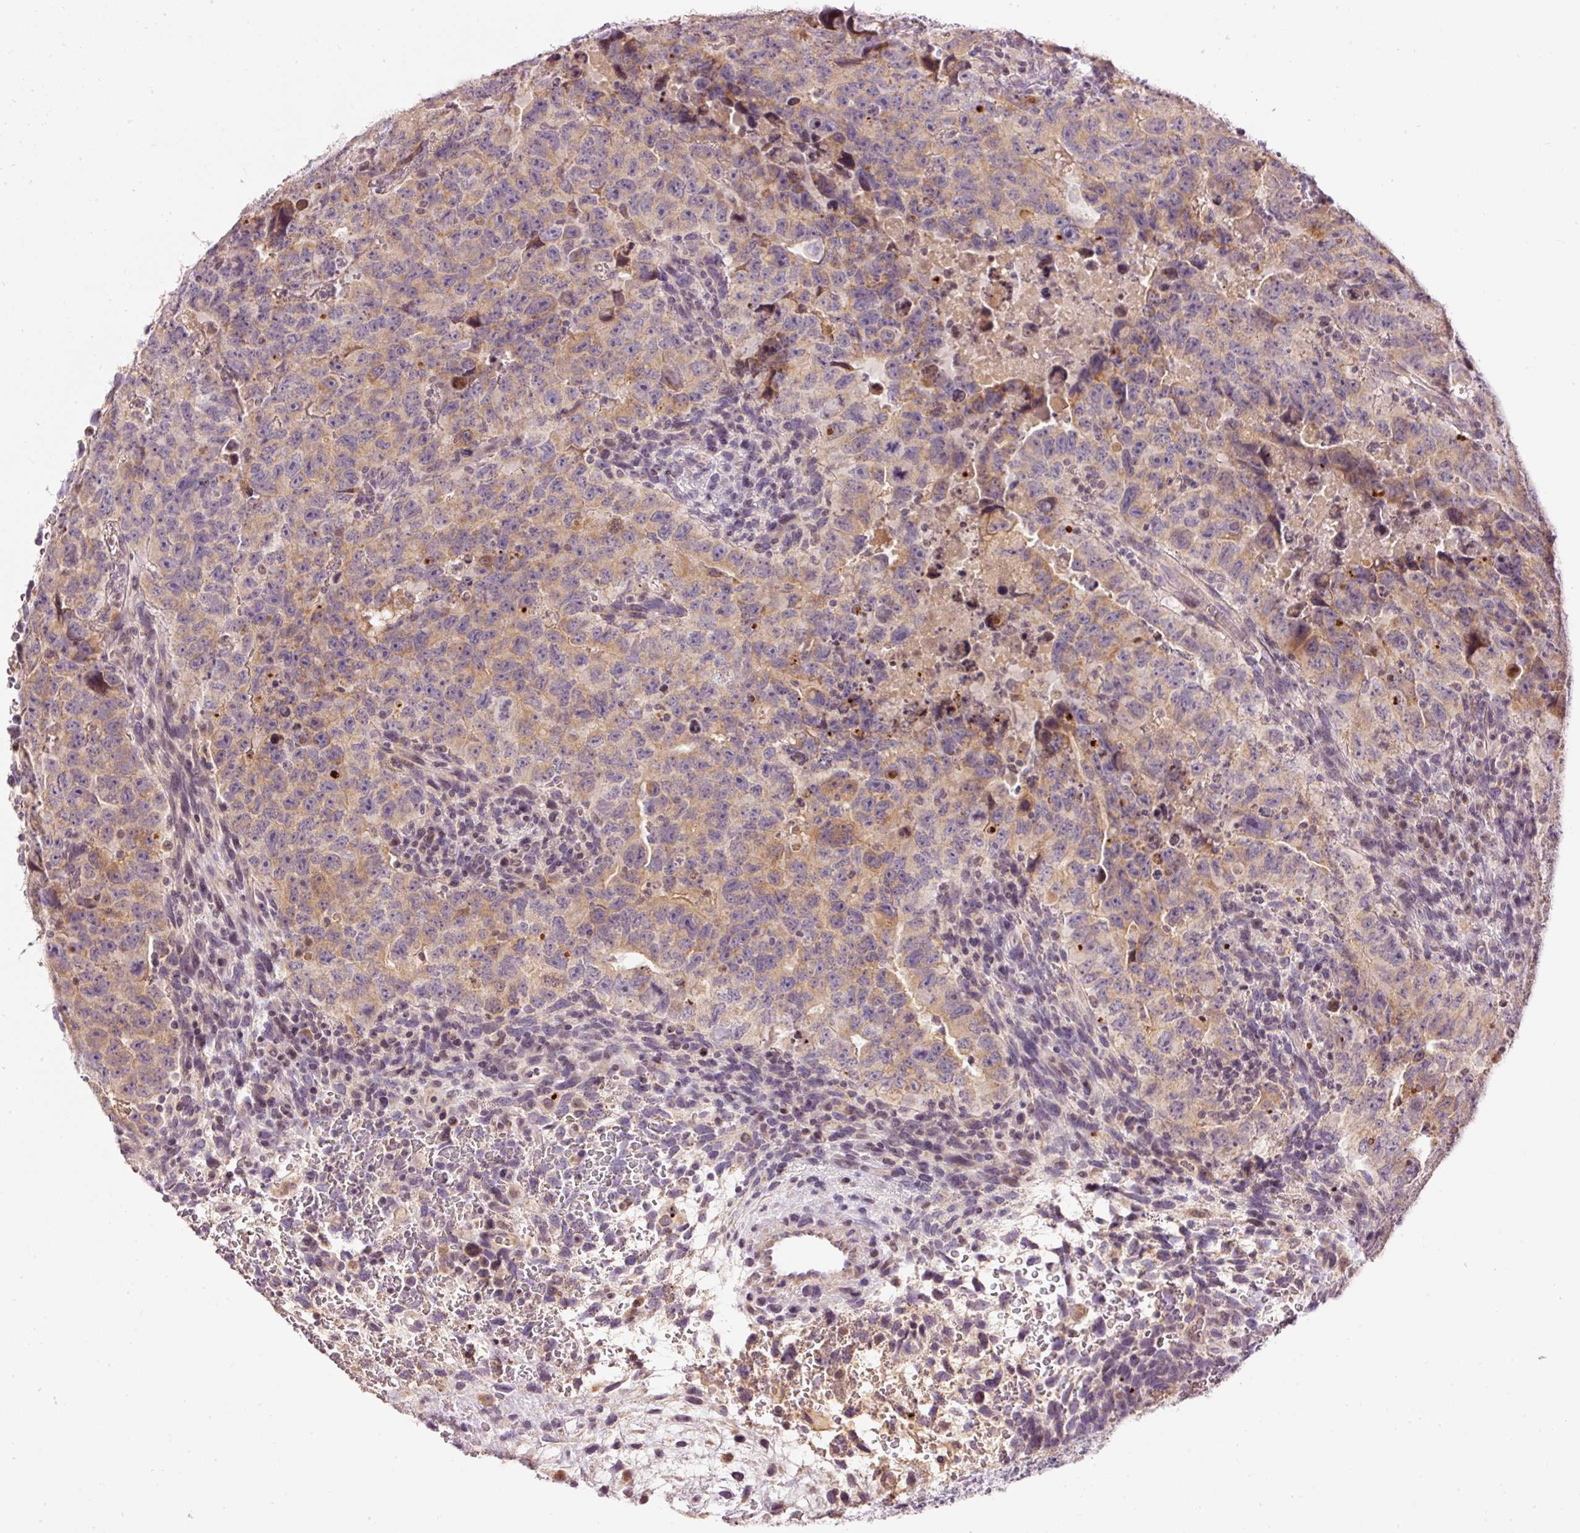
{"staining": {"intensity": "moderate", "quantity": "25%-75%", "location": "cytoplasmic/membranous"}, "tissue": "testis cancer", "cell_type": "Tumor cells", "image_type": "cancer", "snomed": [{"axis": "morphology", "description": "Carcinoma, Embryonal, NOS"}, {"axis": "topography", "description": "Testis"}], "caption": "Embryonal carcinoma (testis) stained with DAB (3,3'-diaminobenzidine) IHC exhibits medium levels of moderate cytoplasmic/membranous expression in approximately 25%-75% of tumor cells. Ihc stains the protein of interest in brown and the nuclei are stained blue.", "gene": "ABHD11", "patient": {"sex": "male", "age": 24}}